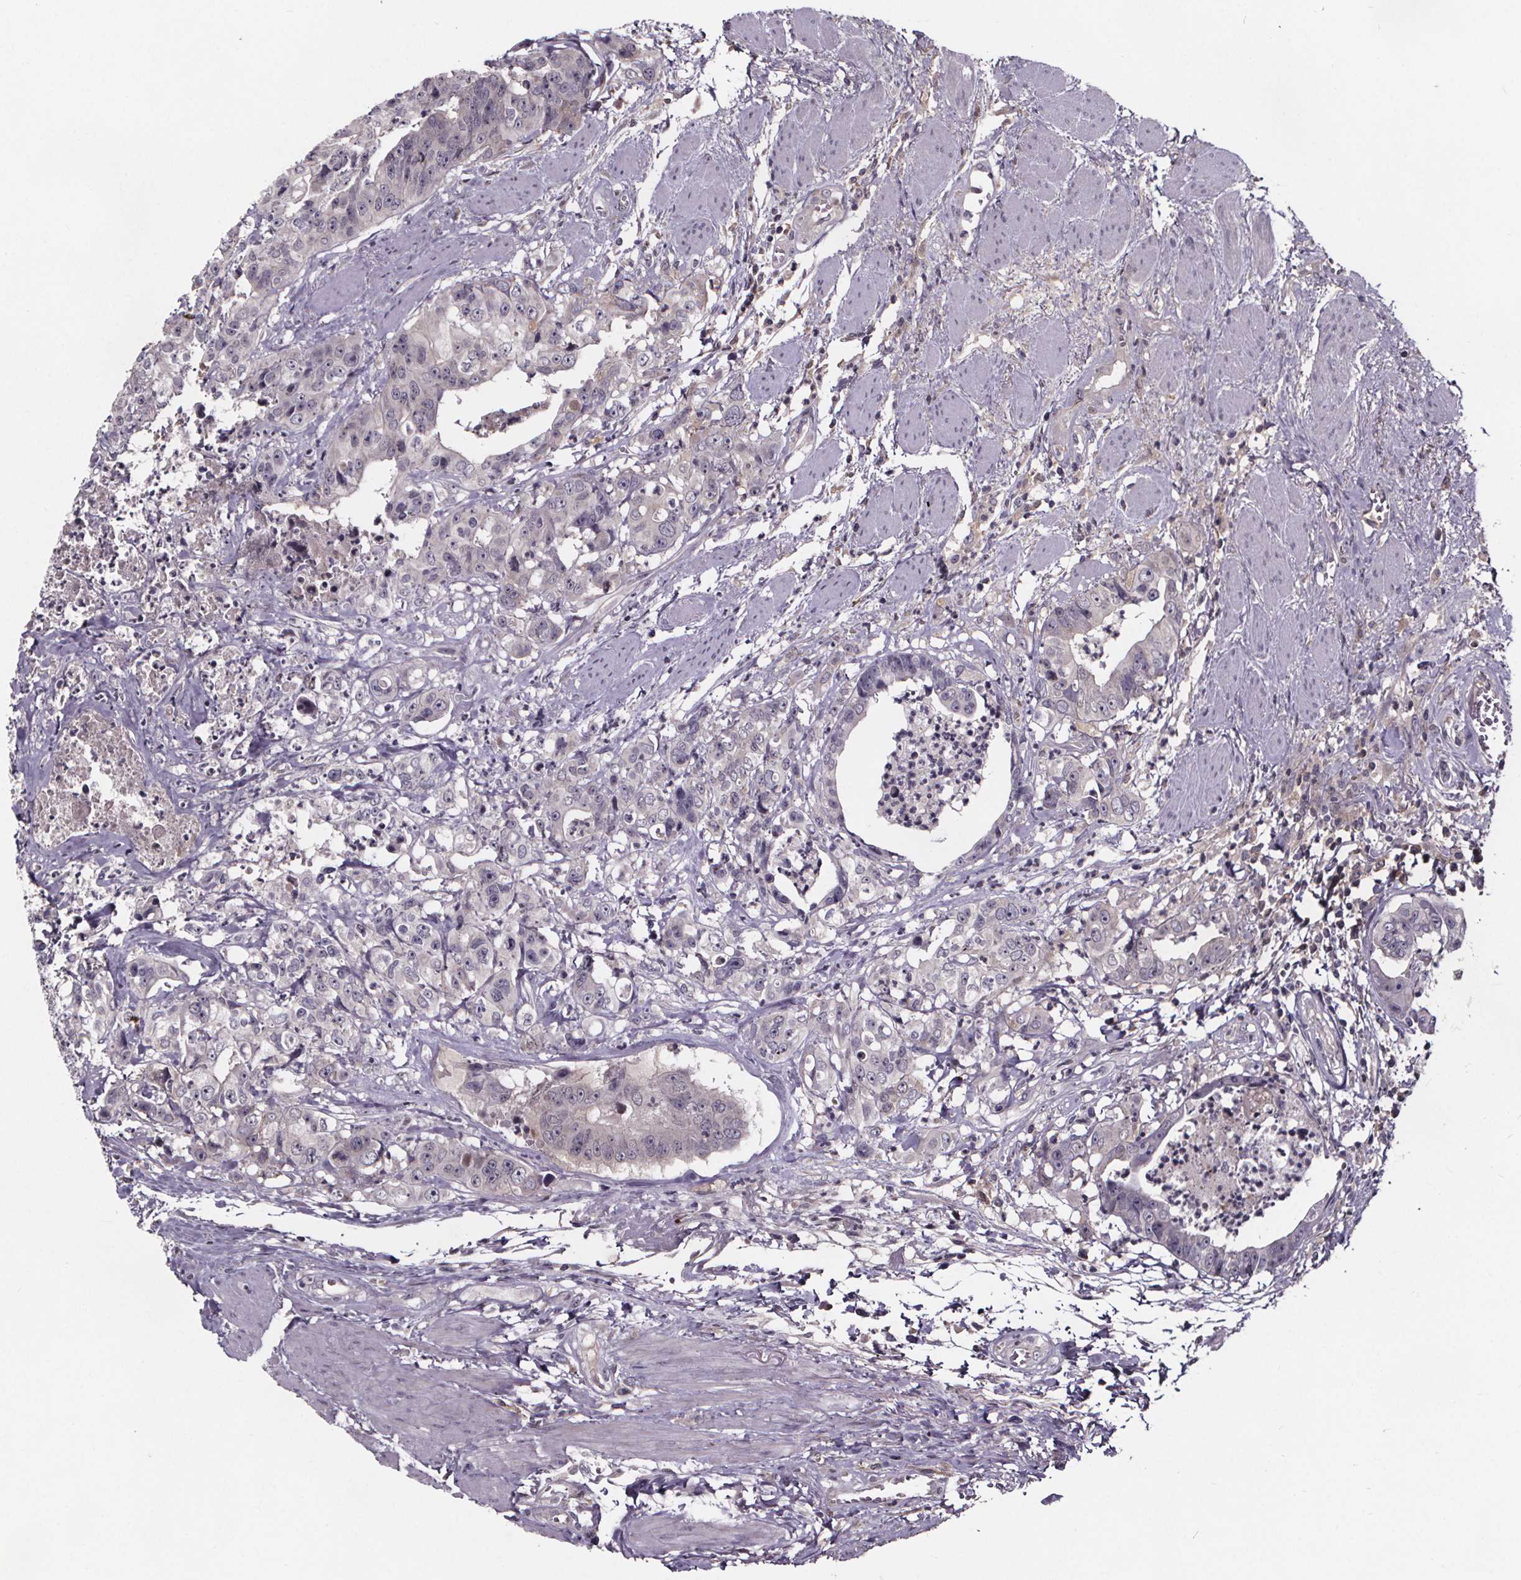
{"staining": {"intensity": "negative", "quantity": "none", "location": "none"}, "tissue": "colorectal cancer", "cell_type": "Tumor cells", "image_type": "cancer", "snomed": [{"axis": "morphology", "description": "Adenocarcinoma, NOS"}, {"axis": "topography", "description": "Rectum"}], "caption": "Immunohistochemistry of human colorectal cancer displays no staining in tumor cells.", "gene": "NPHP4", "patient": {"sex": "female", "age": 62}}